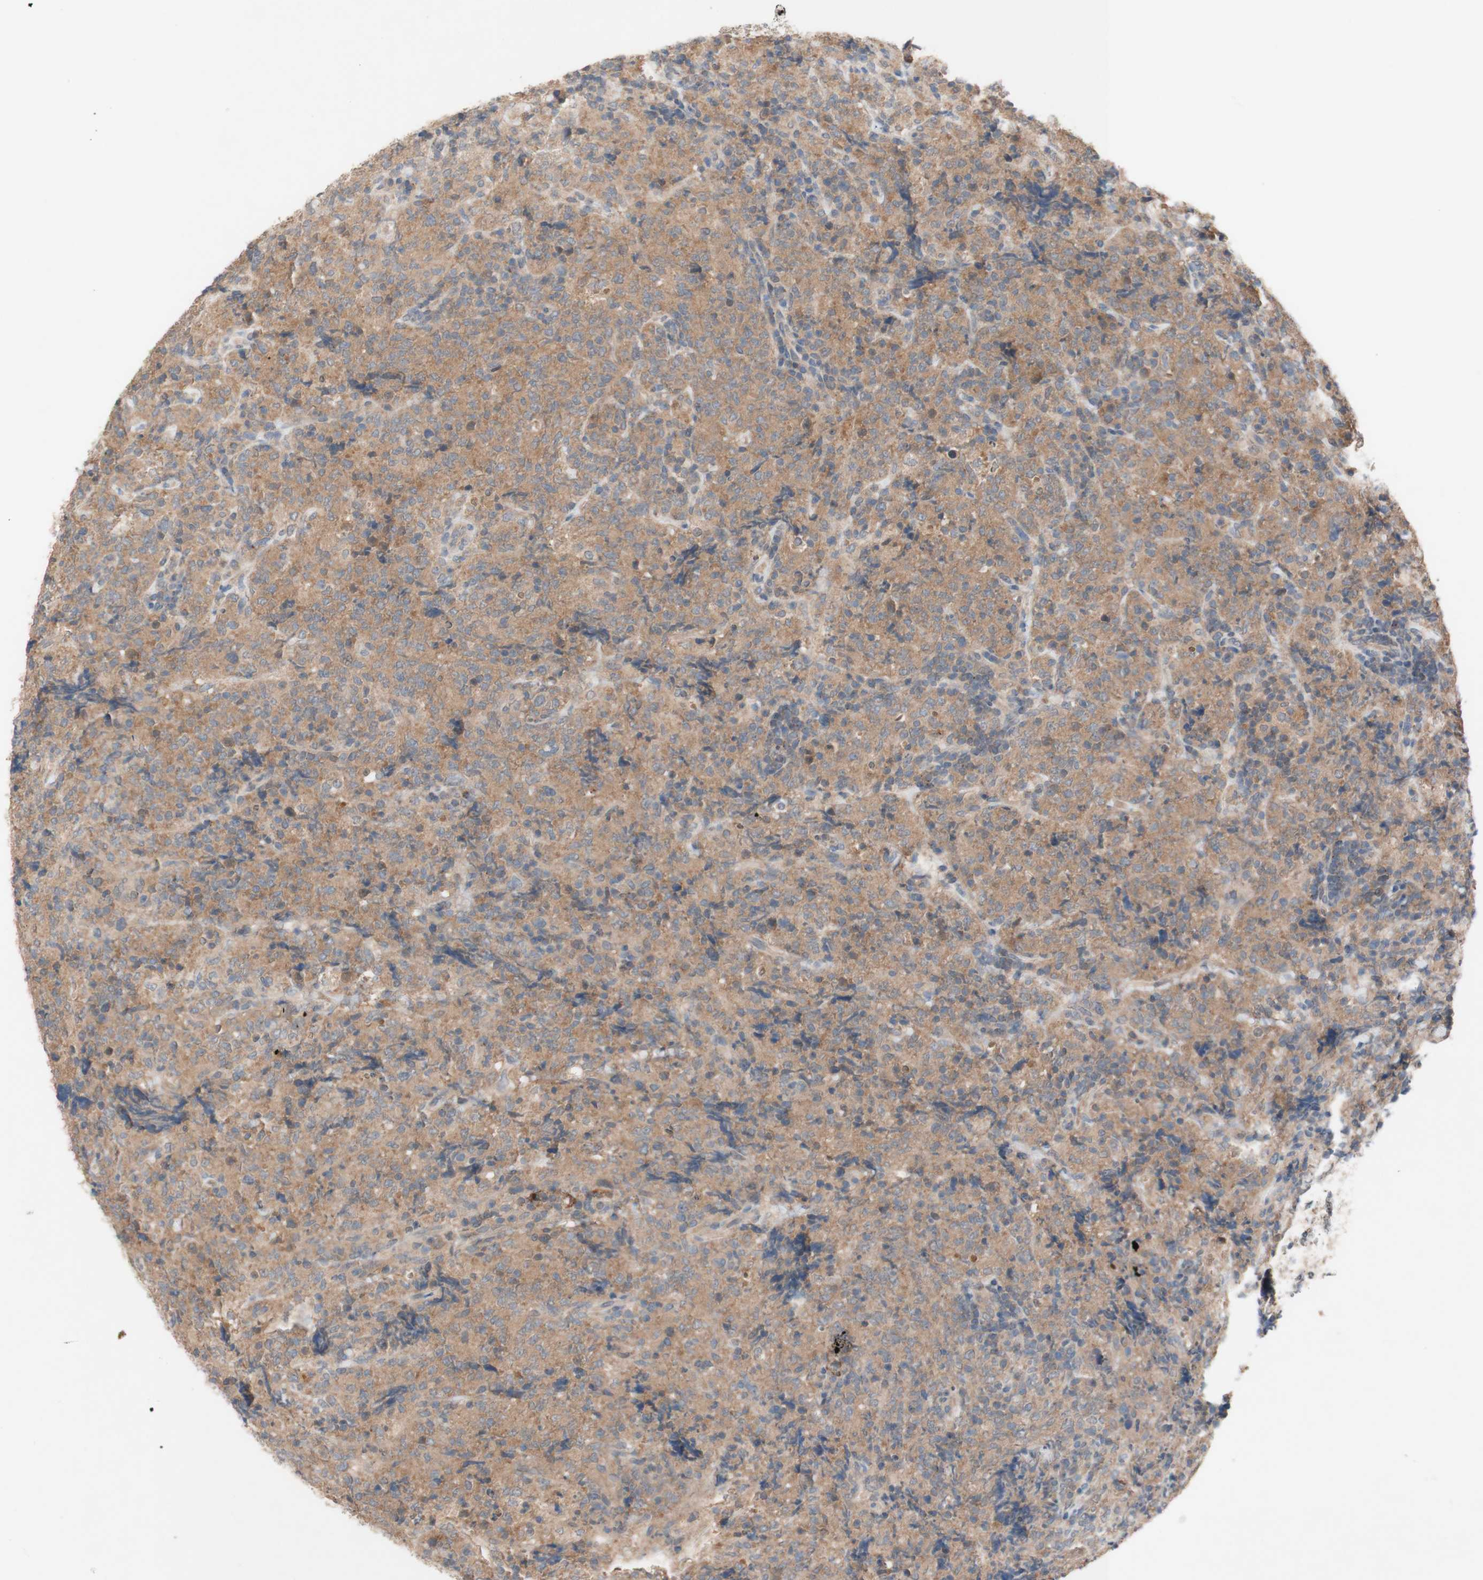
{"staining": {"intensity": "weak", "quantity": ">75%", "location": "cytoplasmic/membranous"}, "tissue": "lymphoma", "cell_type": "Tumor cells", "image_type": "cancer", "snomed": [{"axis": "morphology", "description": "Malignant lymphoma, non-Hodgkin's type, High grade"}, {"axis": "topography", "description": "Tonsil"}], "caption": "Weak cytoplasmic/membranous positivity is present in about >75% of tumor cells in malignant lymphoma, non-Hodgkin's type (high-grade). The protein is stained brown, and the nuclei are stained in blue (DAB (3,3'-diaminobenzidine) IHC with brightfield microscopy, high magnification).", "gene": "PEX2", "patient": {"sex": "female", "age": 36}}